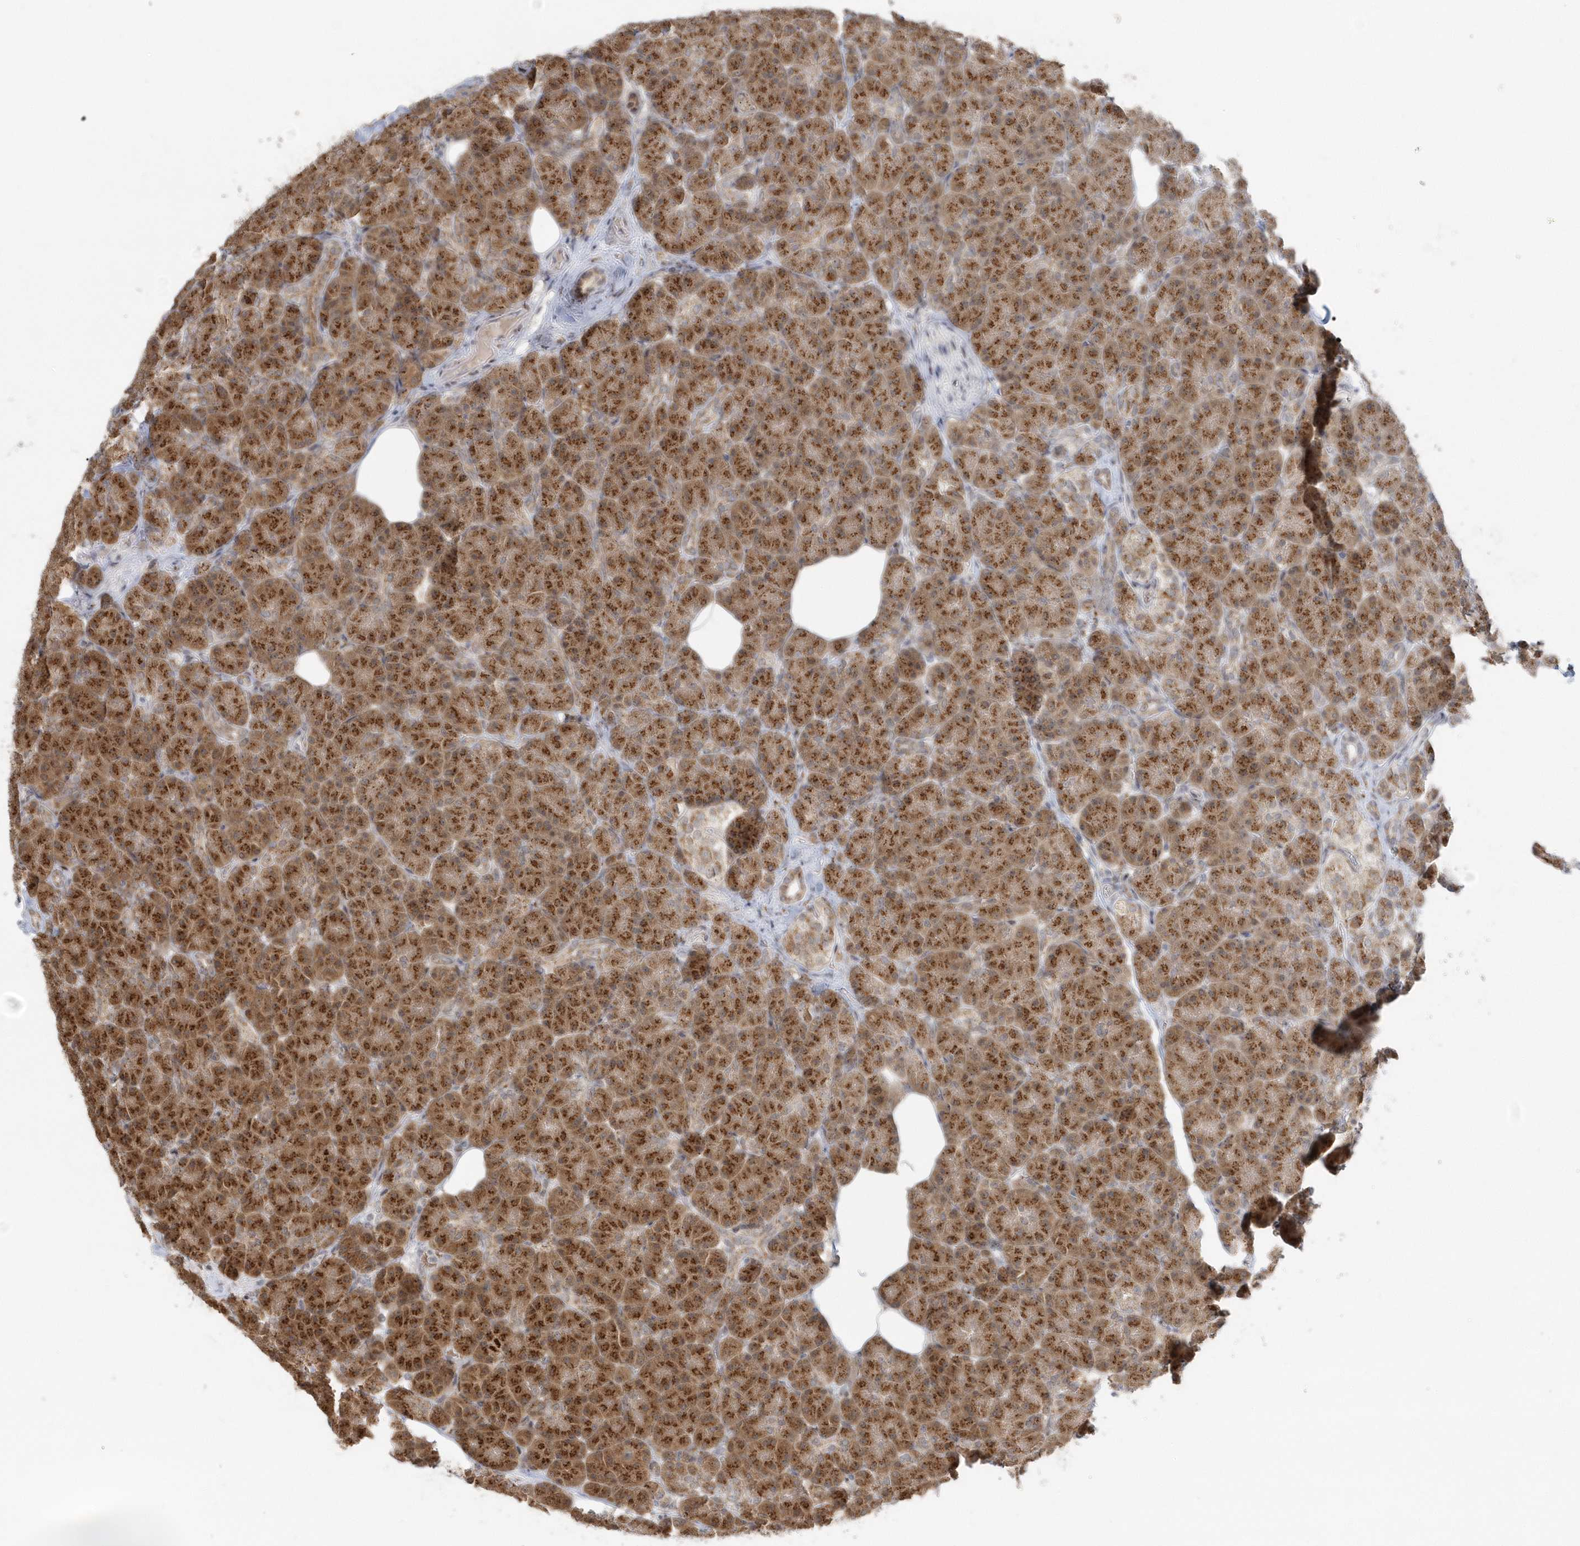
{"staining": {"intensity": "strong", "quantity": ">75%", "location": "cytoplasmic/membranous"}, "tissue": "pancreas", "cell_type": "Exocrine glandular cells", "image_type": "normal", "snomed": [{"axis": "morphology", "description": "Normal tissue, NOS"}, {"axis": "topography", "description": "Pancreas"}], "caption": "Immunohistochemical staining of unremarkable human pancreas displays strong cytoplasmic/membranous protein staining in about >75% of exocrine glandular cells.", "gene": "DHFR", "patient": {"sex": "female", "age": 43}}